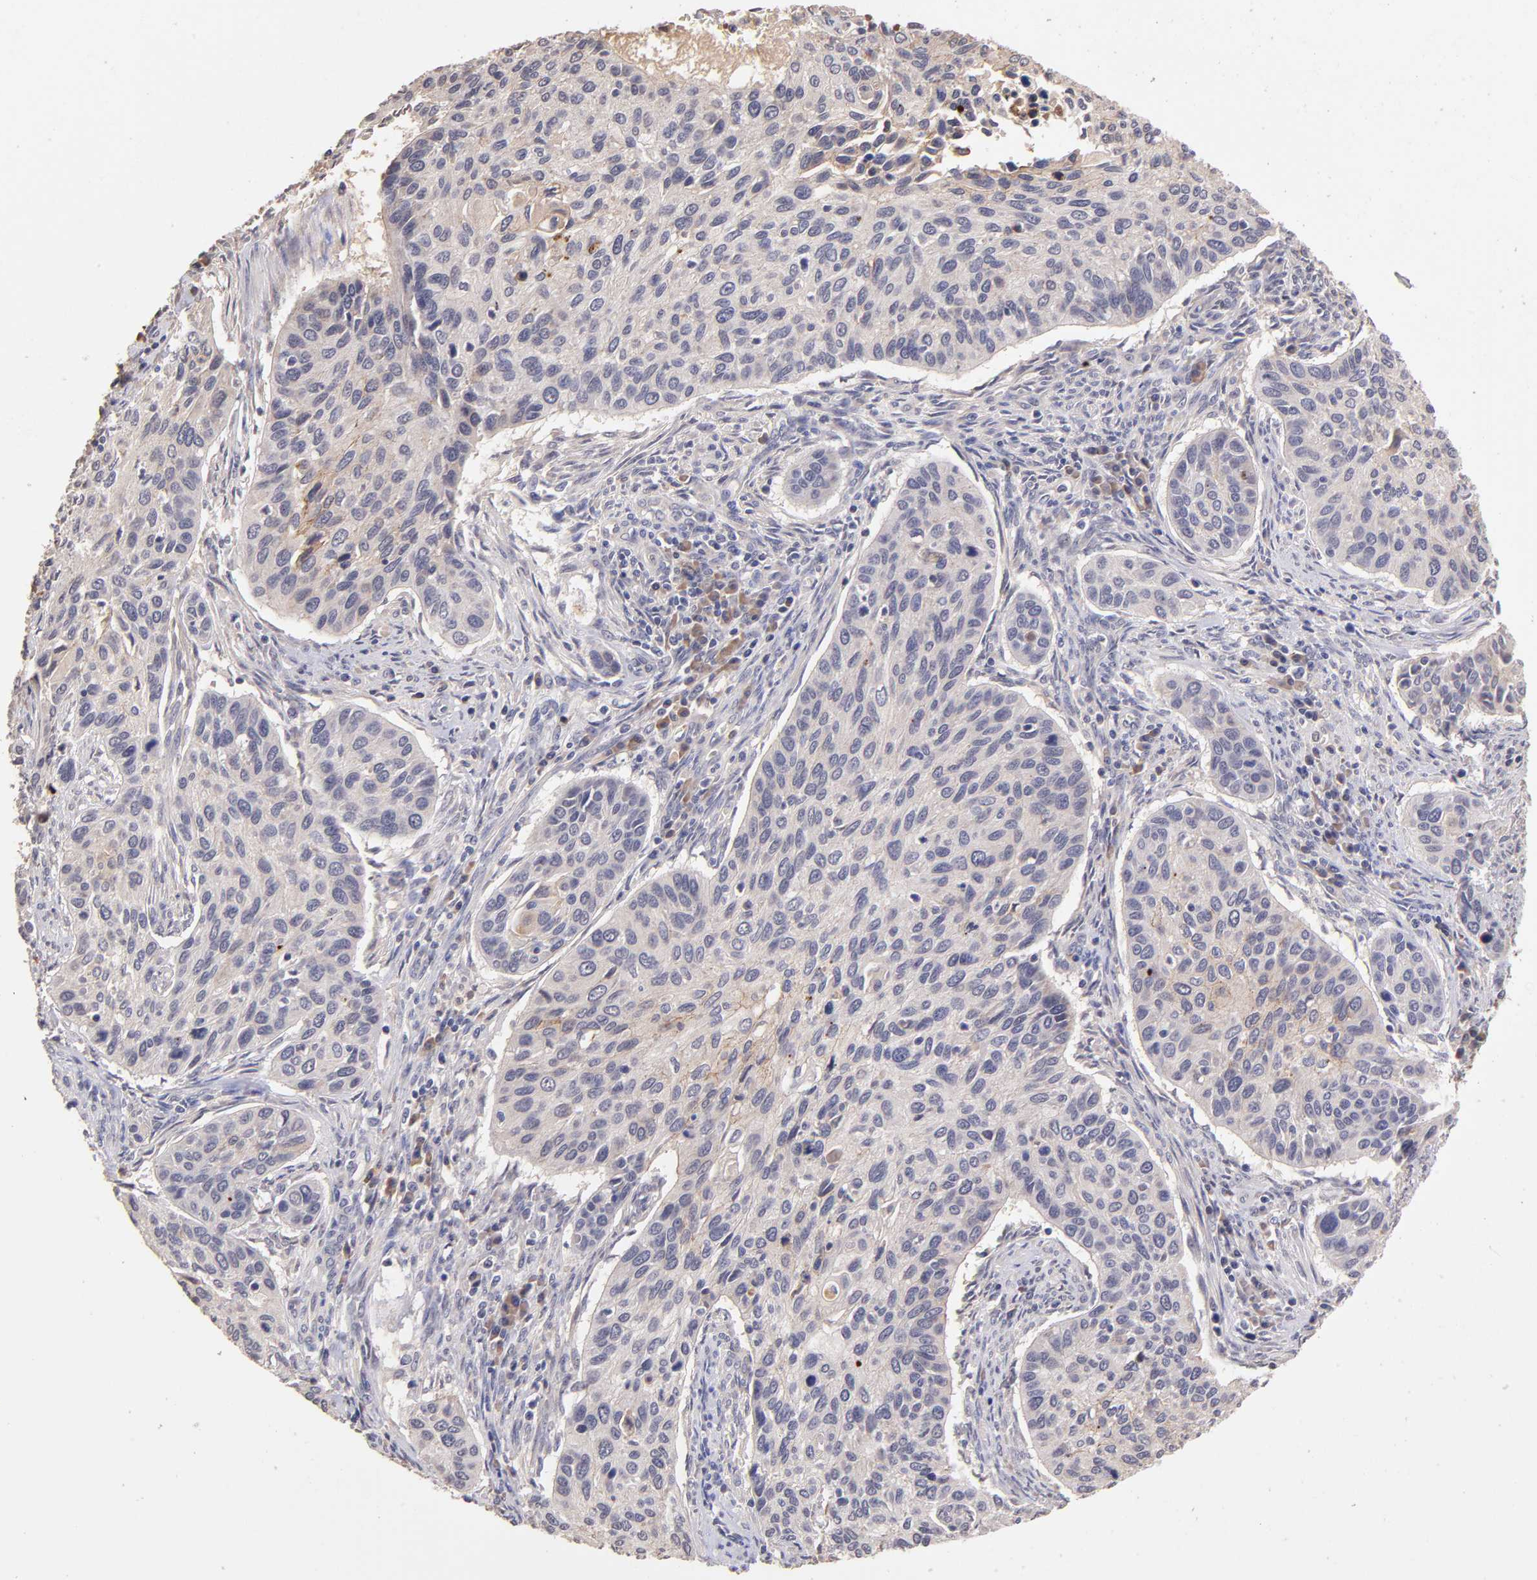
{"staining": {"intensity": "negative", "quantity": "none", "location": "none"}, "tissue": "cervical cancer", "cell_type": "Tumor cells", "image_type": "cancer", "snomed": [{"axis": "morphology", "description": "Squamous cell carcinoma, NOS"}, {"axis": "topography", "description": "Cervix"}], "caption": "A micrograph of cervical squamous cell carcinoma stained for a protein displays no brown staining in tumor cells.", "gene": "RNASEL", "patient": {"sex": "female", "age": 57}}